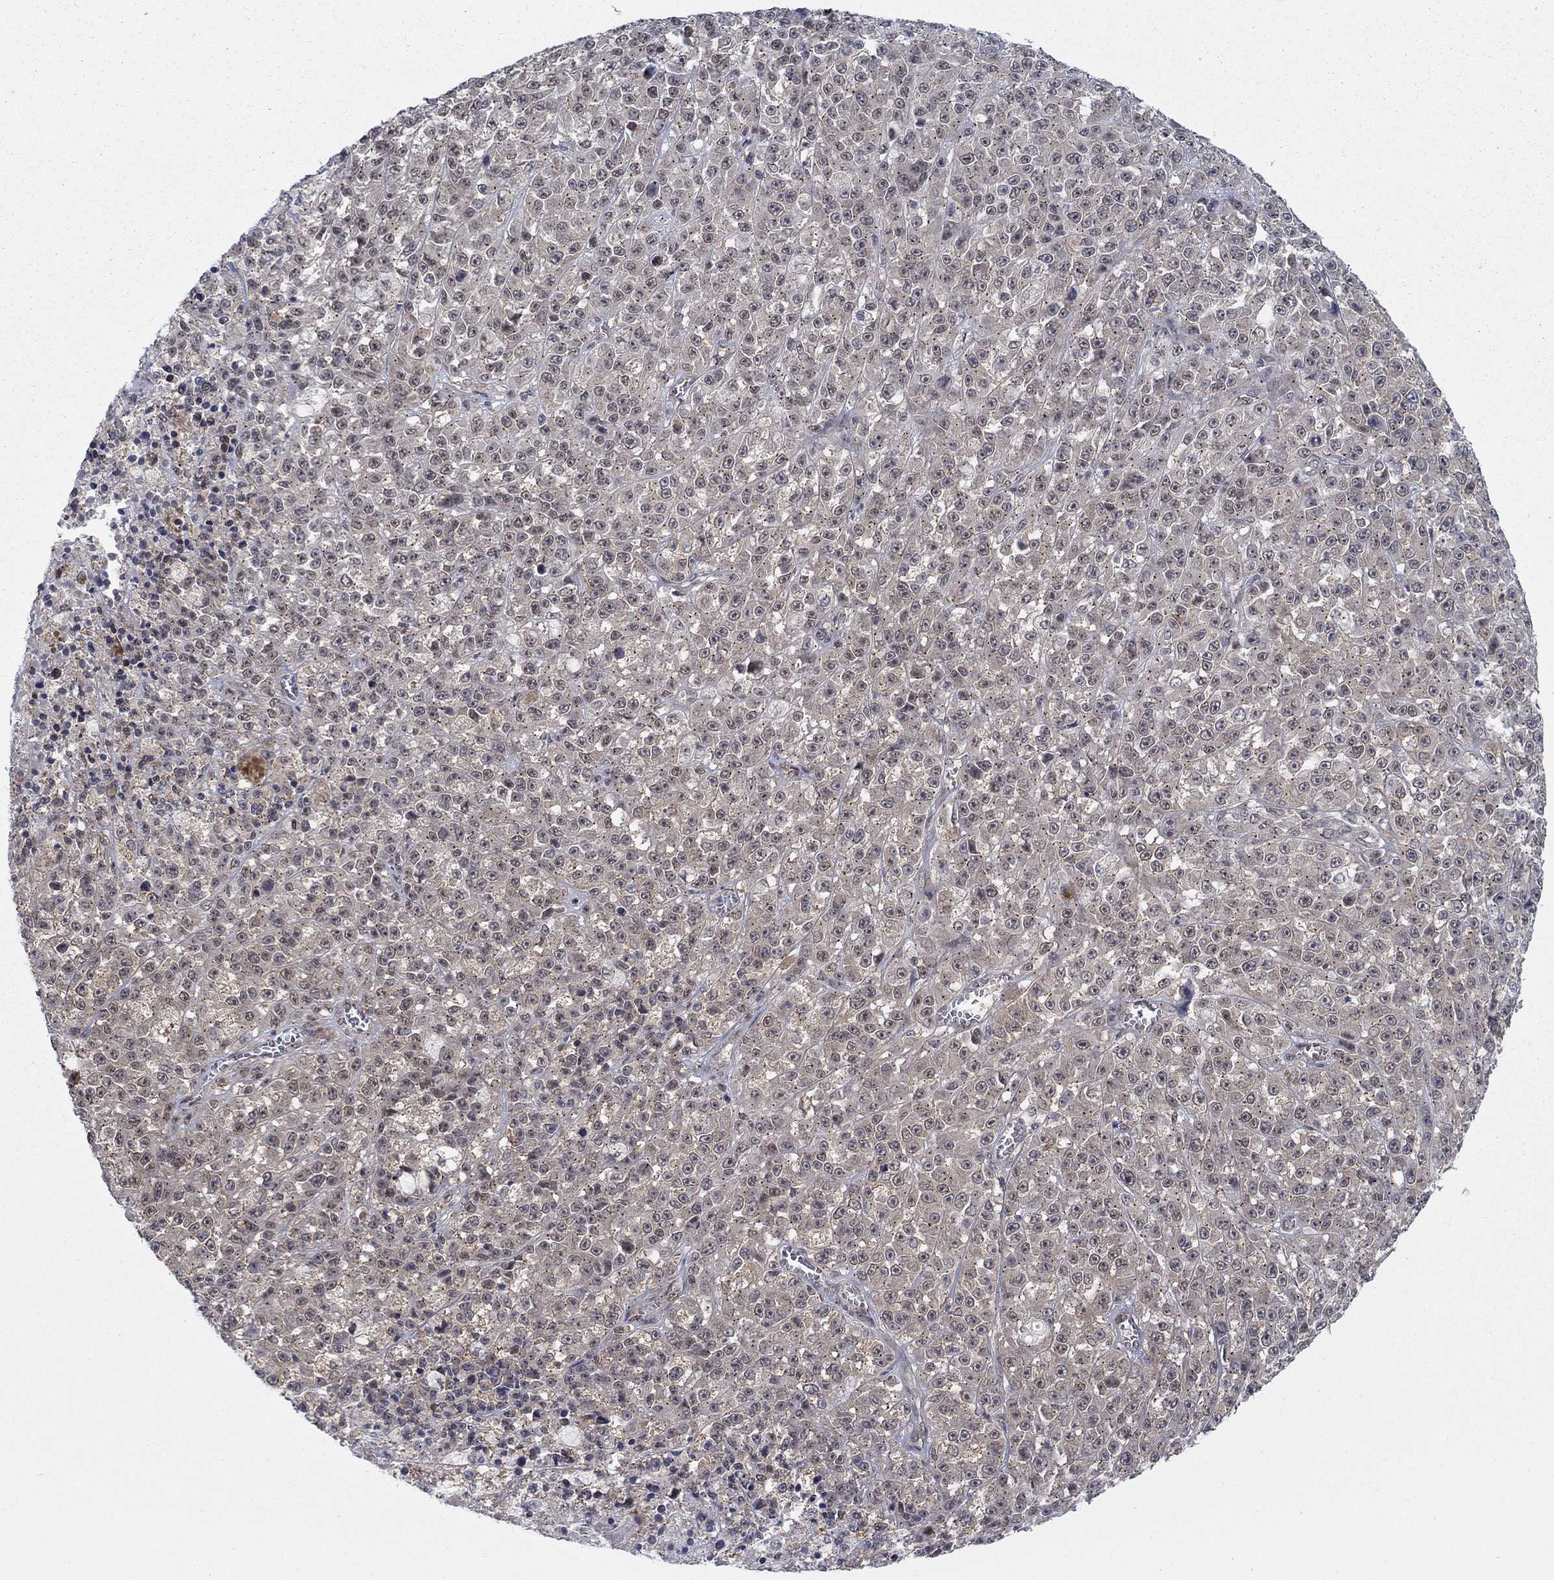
{"staining": {"intensity": "moderate", "quantity": "25%-75%", "location": "cytoplasmic/membranous"}, "tissue": "melanoma", "cell_type": "Tumor cells", "image_type": "cancer", "snomed": [{"axis": "morphology", "description": "Malignant melanoma, NOS"}, {"axis": "topography", "description": "Skin"}], "caption": "Melanoma stained with a brown dye shows moderate cytoplasmic/membranous positive expression in approximately 25%-75% of tumor cells.", "gene": "SH3RF1", "patient": {"sex": "female", "age": 58}}